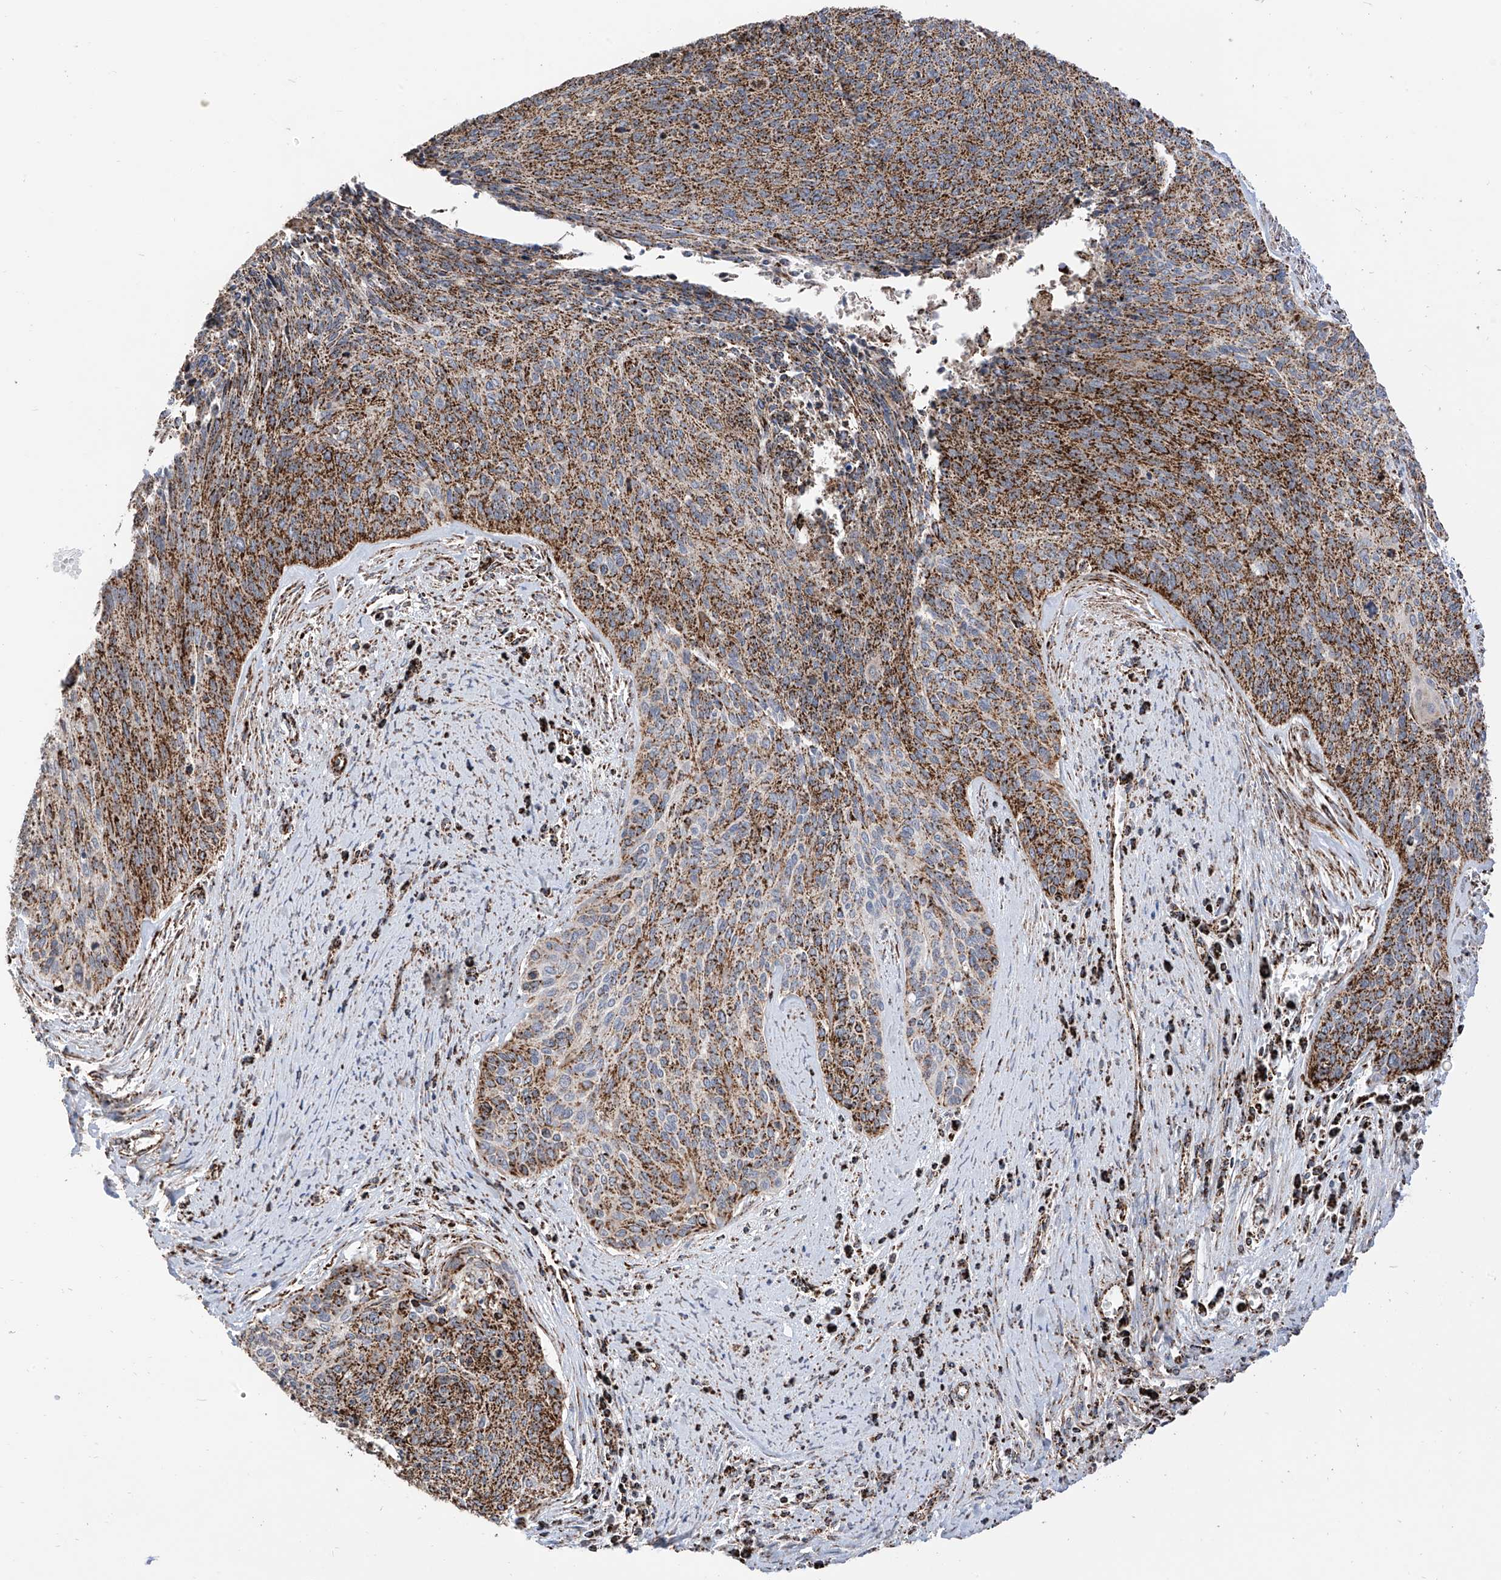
{"staining": {"intensity": "strong", "quantity": "25%-75%", "location": "cytoplasmic/membranous"}, "tissue": "cervical cancer", "cell_type": "Tumor cells", "image_type": "cancer", "snomed": [{"axis": "morphology", "description": "Squamous cell carcinoma, NOS"}, {"axis": "topography", "description": "Cervix"}], "caption": "DAB immunohistochemical staining of cervical cancer reveals strong cytoplasmic/membranous protein positivity in about 25%-75% of tumor cells. The protein of interest is stained brown, and the nuclei are stained in blue (DAB (3,3'-diaminobenzidine) IHC with brightfield microscopy, high magnification).", "gene": "COX5B", "patient": {"sex": "female", "age": 55}}